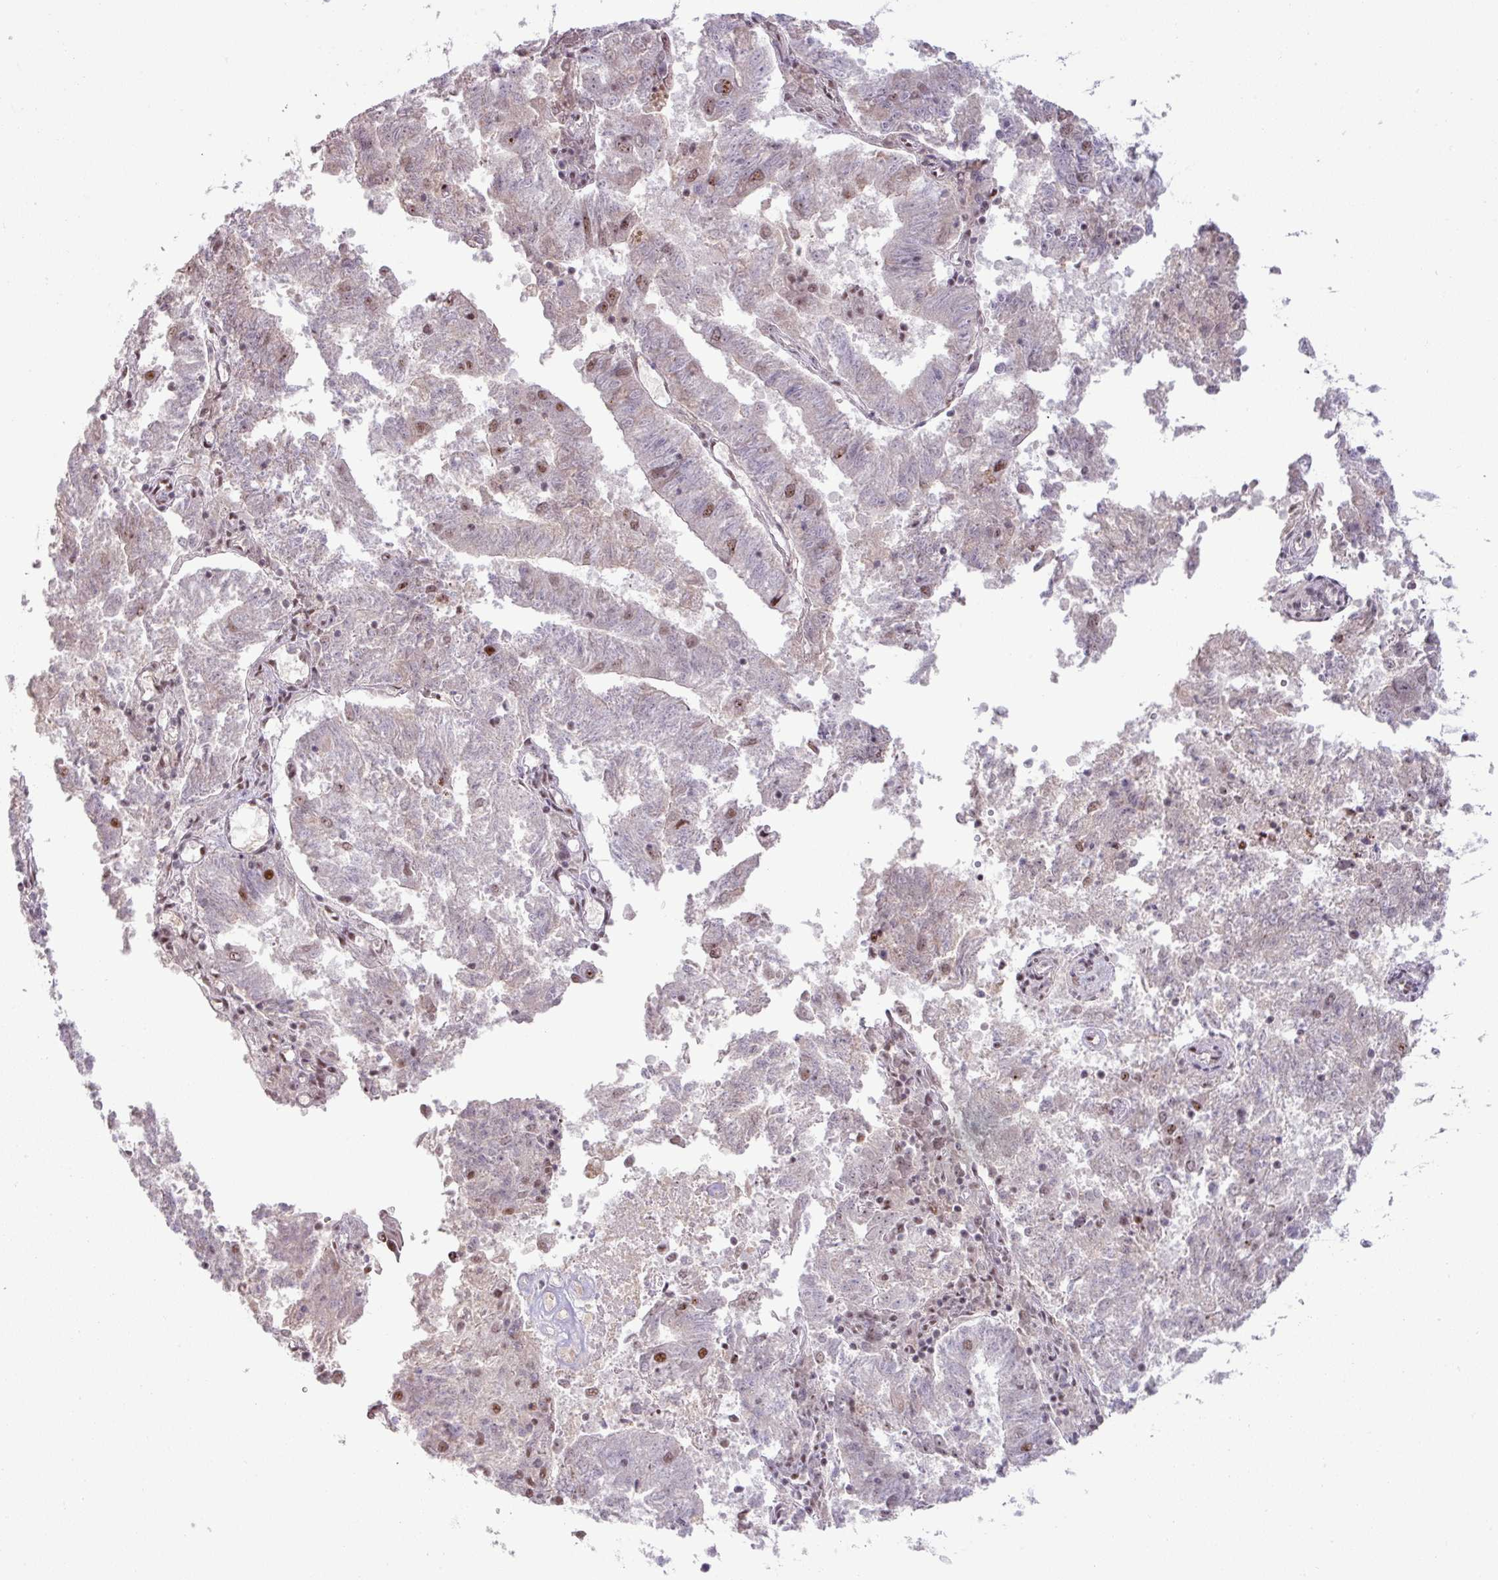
{"staining": {"intensity": "moderate", "quantity": "<25%", "location": "nuclear"}, "tissue": "endometrial cancer", "cell_type": "Tumor cells", "image_type": "cancer", "snomed": [{"axis": "morphology", "description": "Adenocarcinoma, NOS"}, {"axis": "topography", "description": "Endometrium"}], "caption": "Endometrial cancer (adenocarcinoma) stained with a brown dye demonstrates moderate nuclear positive staining in approximately <25% of tumor cells.", "gene": "PTPN20", "patient": {"sex": "female", "age": 82}}